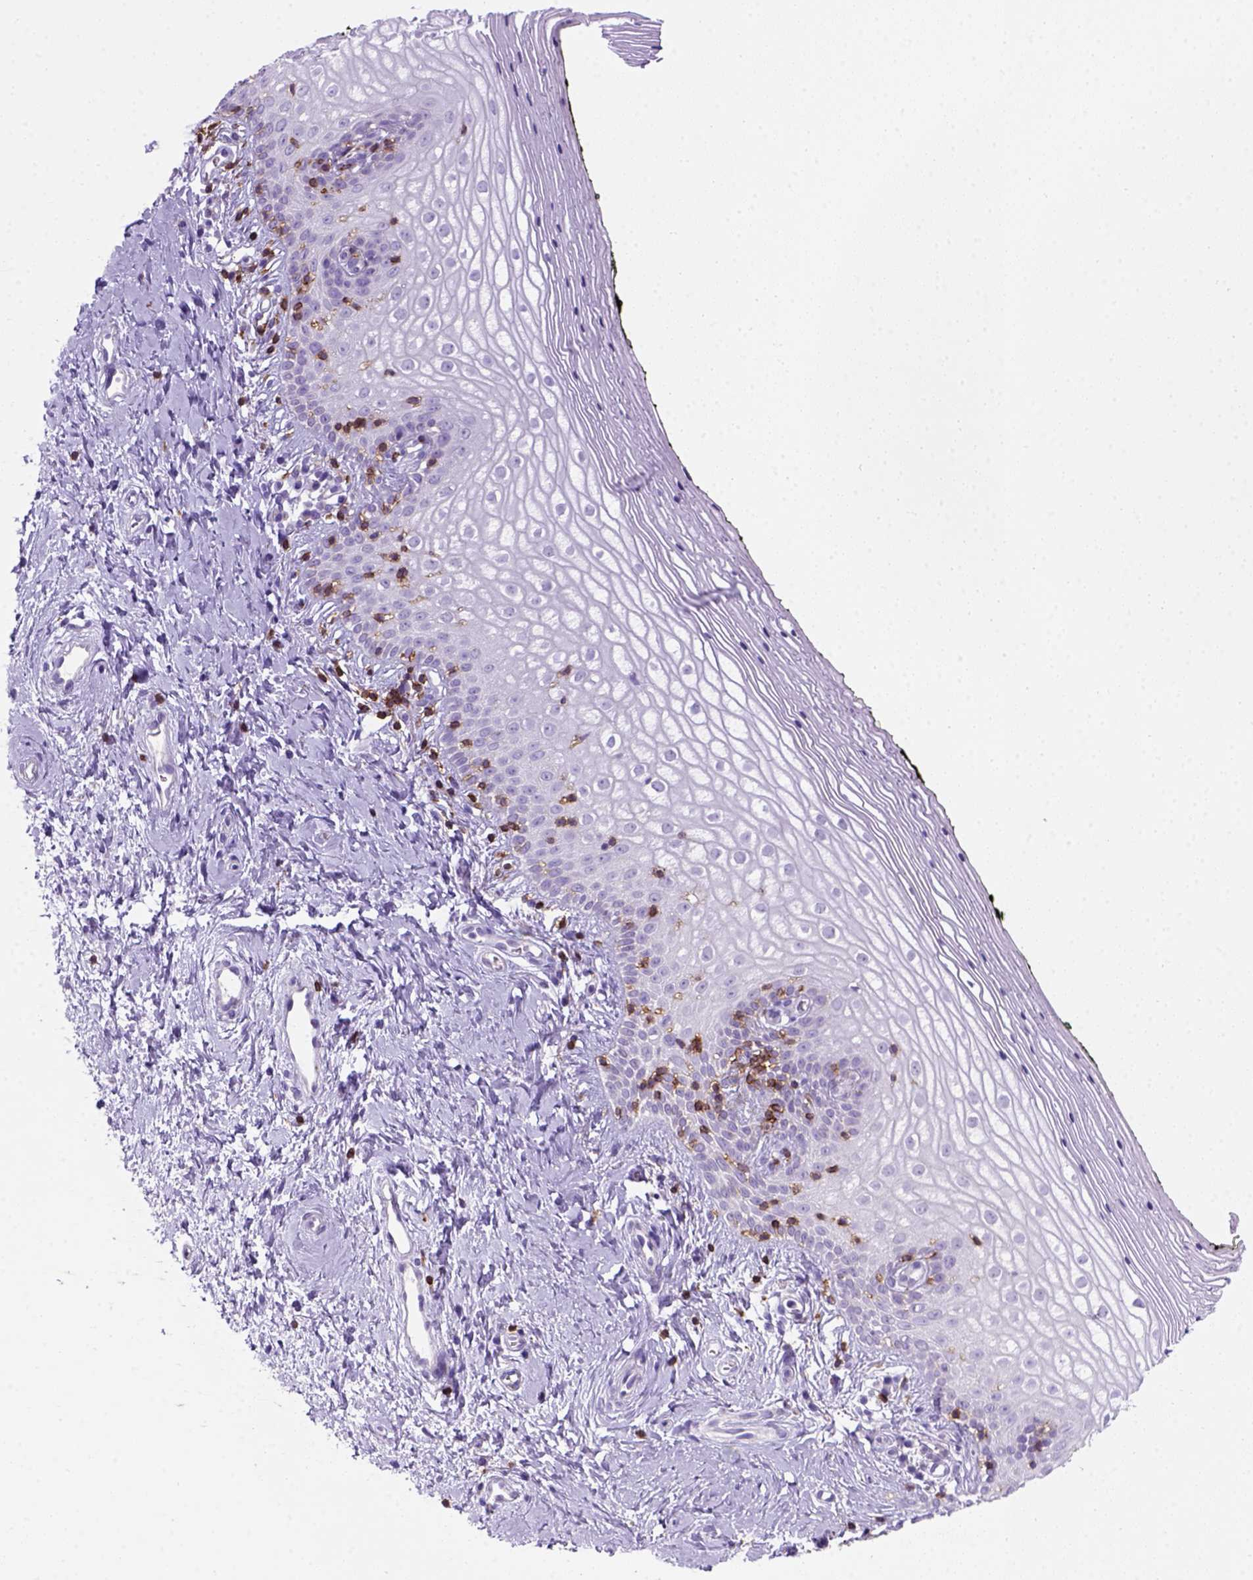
{"staining": {"intensity": "negative", "quantity": "none", "location": "none"}, "tissue": "vagina", "cell_type": "Squamous epithelial cells", "image_type": "normal", "snomed": [{"axis": "morphology", "description": "Normal tissue, NOS"}, {"axis": "topography", "description": "Vagina"}], "caption": "Vagina stained for a protein using IHC shows no expression squamous epithelial cells.", "gene": "CD3E", "patient": {"sex": "female", "age": 47}}